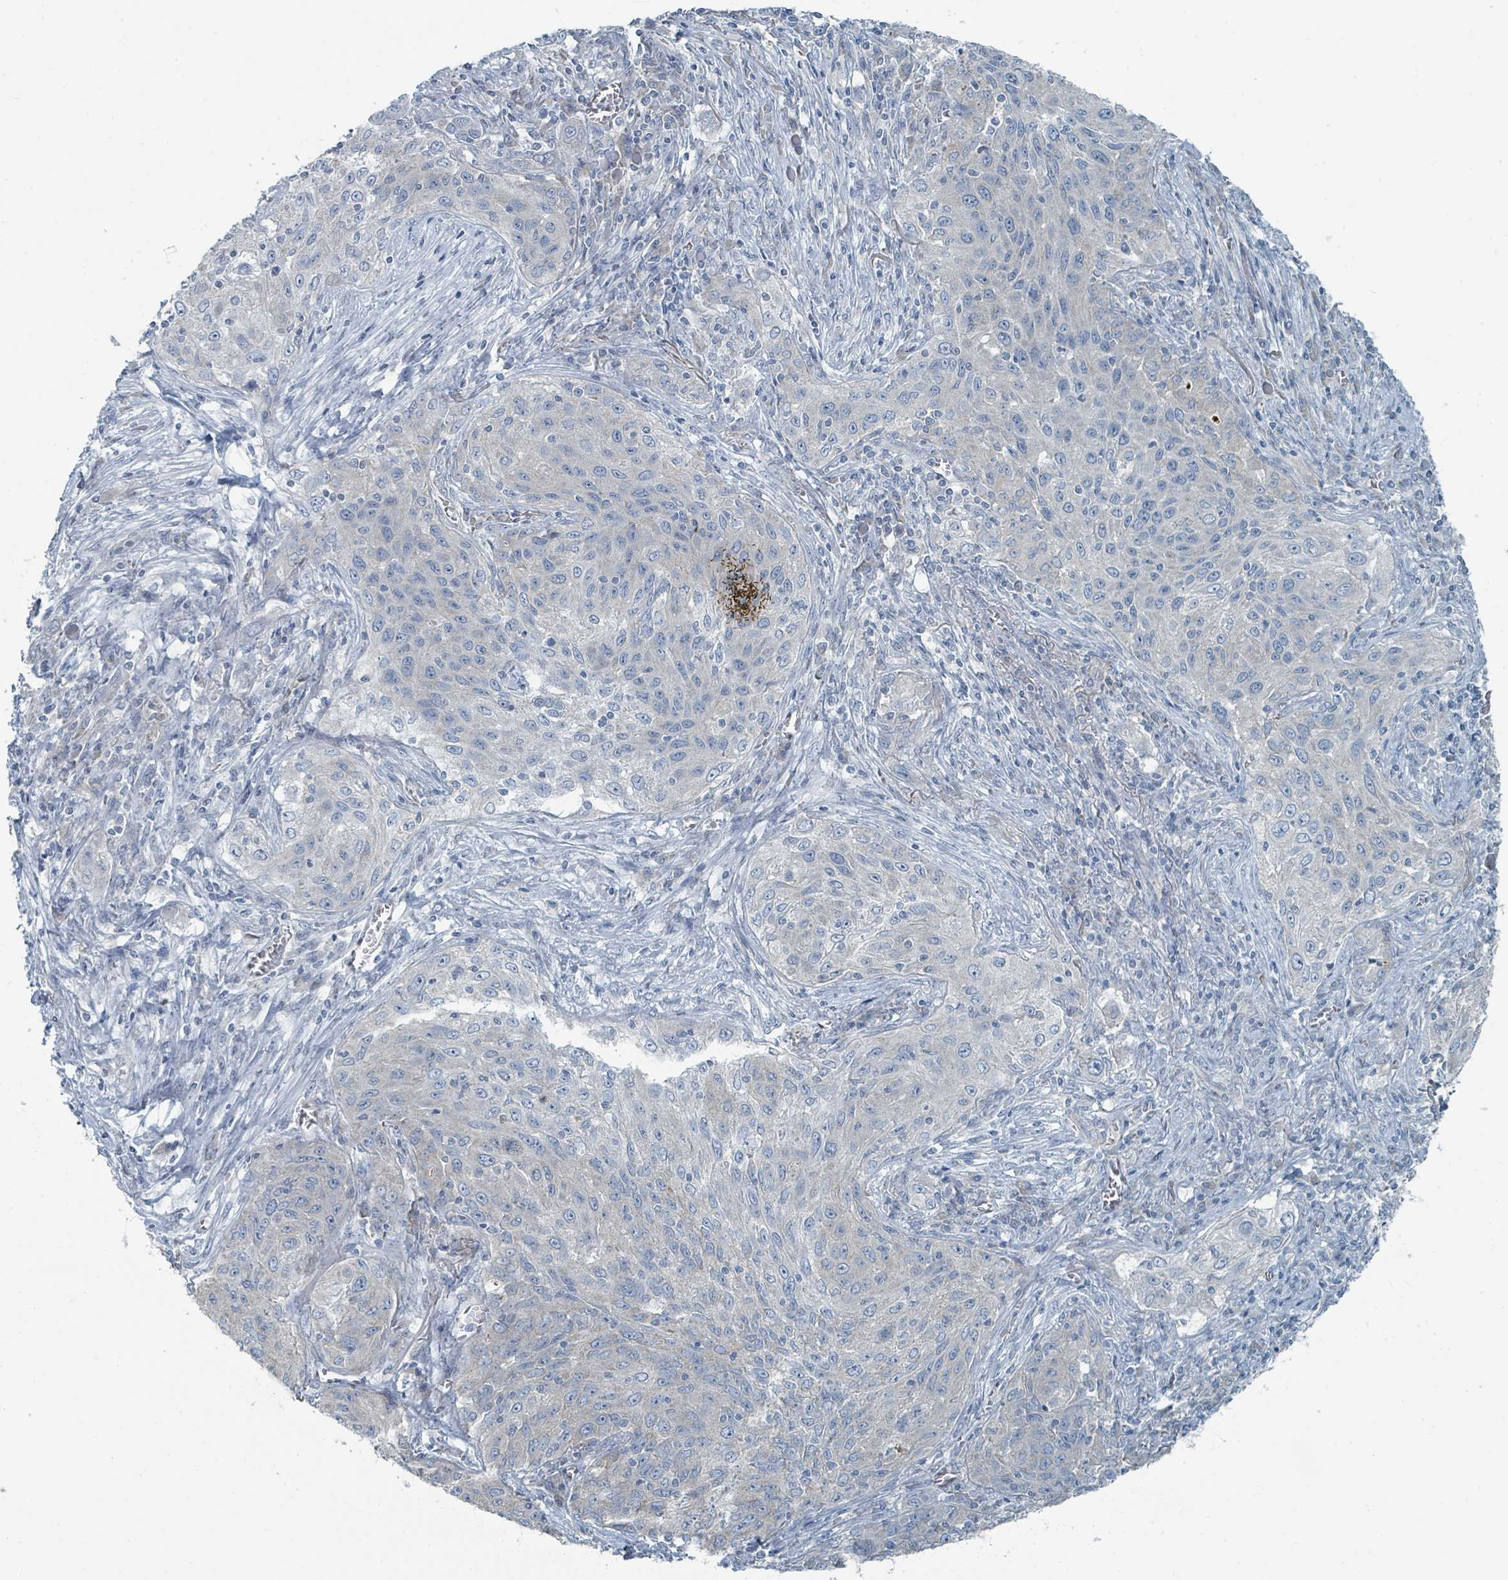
{"staining": {"intensity": "negative", "quantity": "none", "location": "none"}, "tissue": "lung cancer", "cell_type": "Tumor cells", "image_type": "cancer", "snomed": [{"axis": "morphology", "description": "Squamous cell carcinoma, NOS"}, {"axis": "topography", "description": "Lung"}], "caption": "An image of squamous cell carcinoma (lung) stained for a protein displays no brown staining in tumor cells.", "gene": "RASA4", "patient": {"sex": "female", "age": 69}}